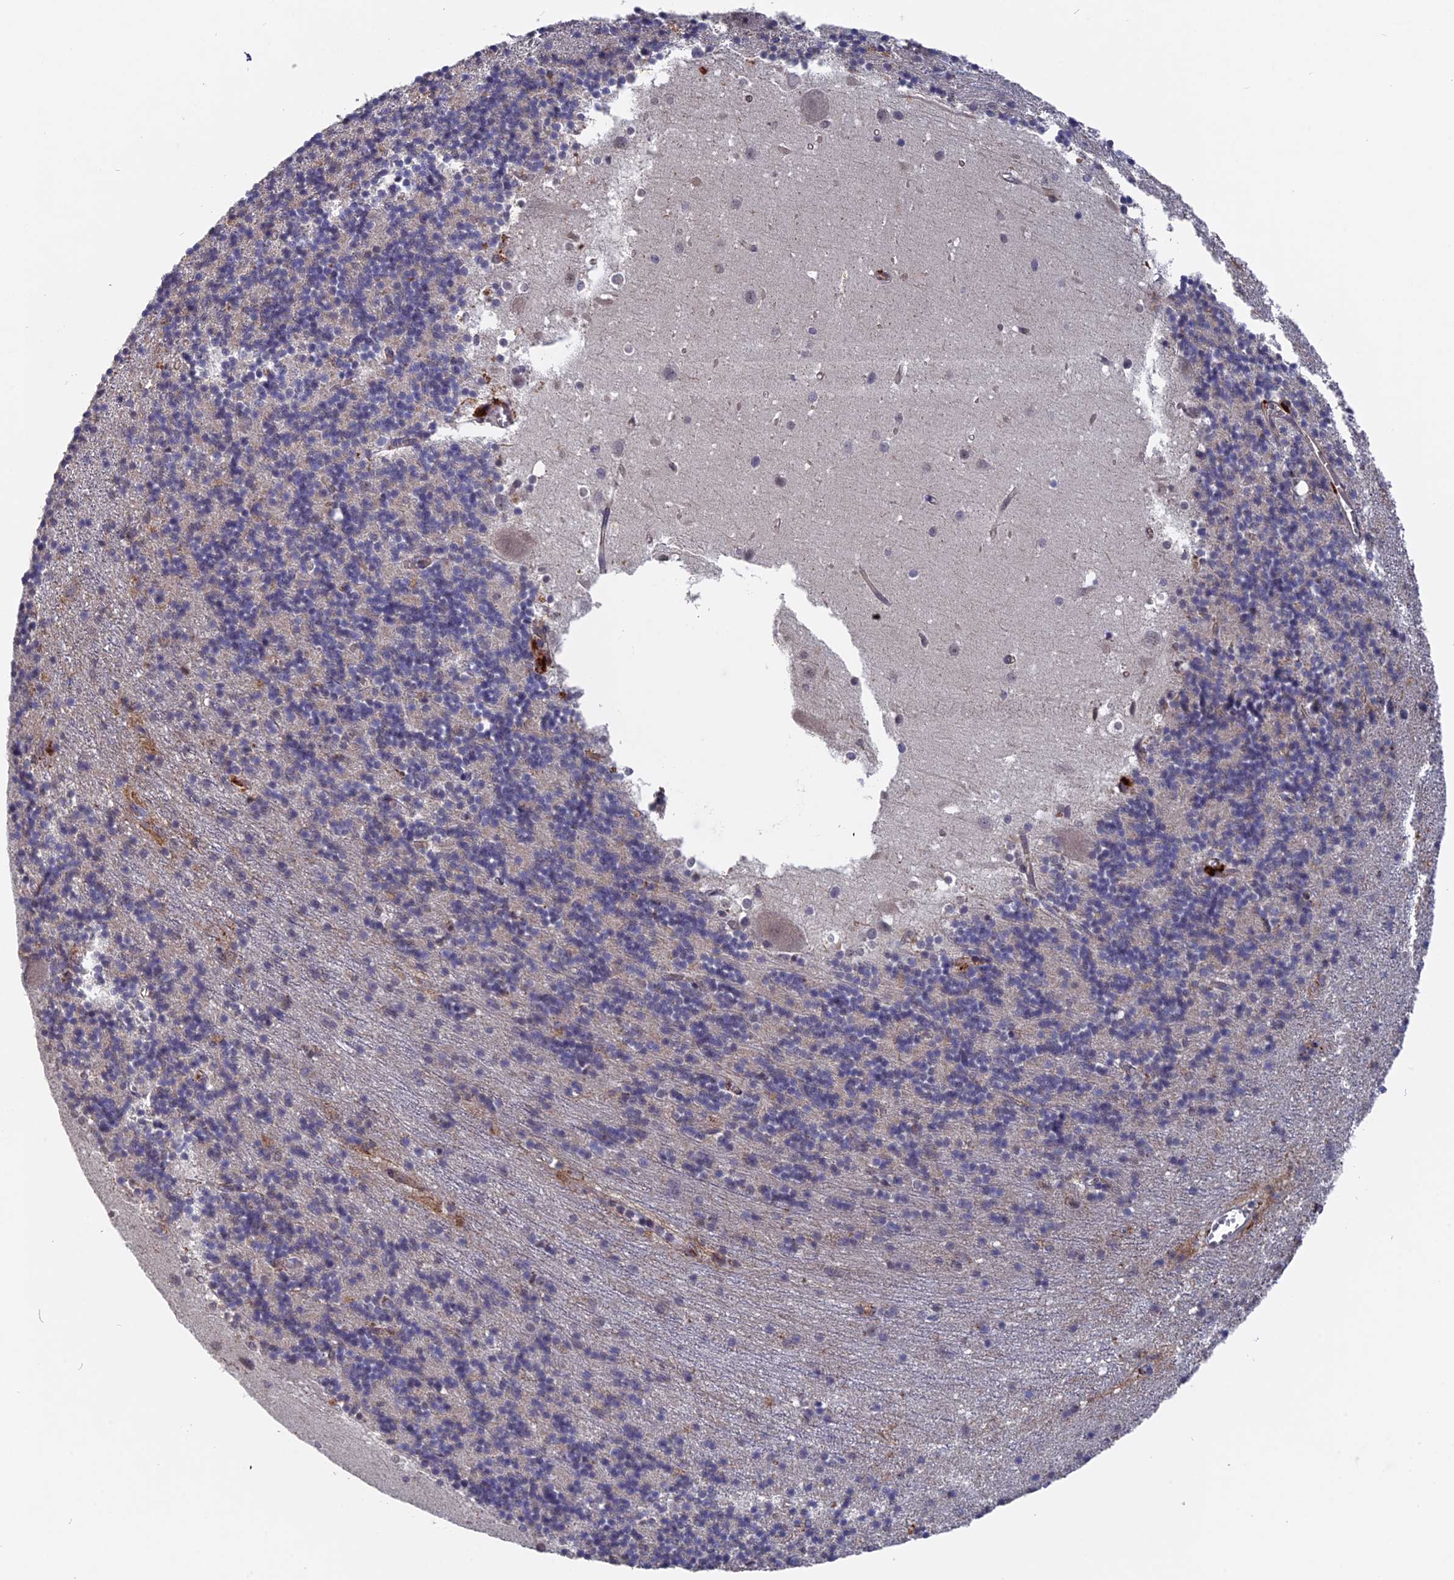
{"staining": {"intensity": "negative", "quantity": "none", "location": "none"}, "tissue": "cerebellum", "cell_type": "Cells in granular layer", "image_type": "normal", "snomed": [{"axis": "morphology", "description": "Normal tissue, NOS"}, {"axis": "topography", "description": "Cerebellum"}], "caption": "Immunohistochemistry photomicrograph of normal cerebellum: human cerebellum stained with DAB demonstrates no significant protein positivity in cells in granular layer.", "gene": "NOSIP", "patient": {"sex": "male", "age": 54}}